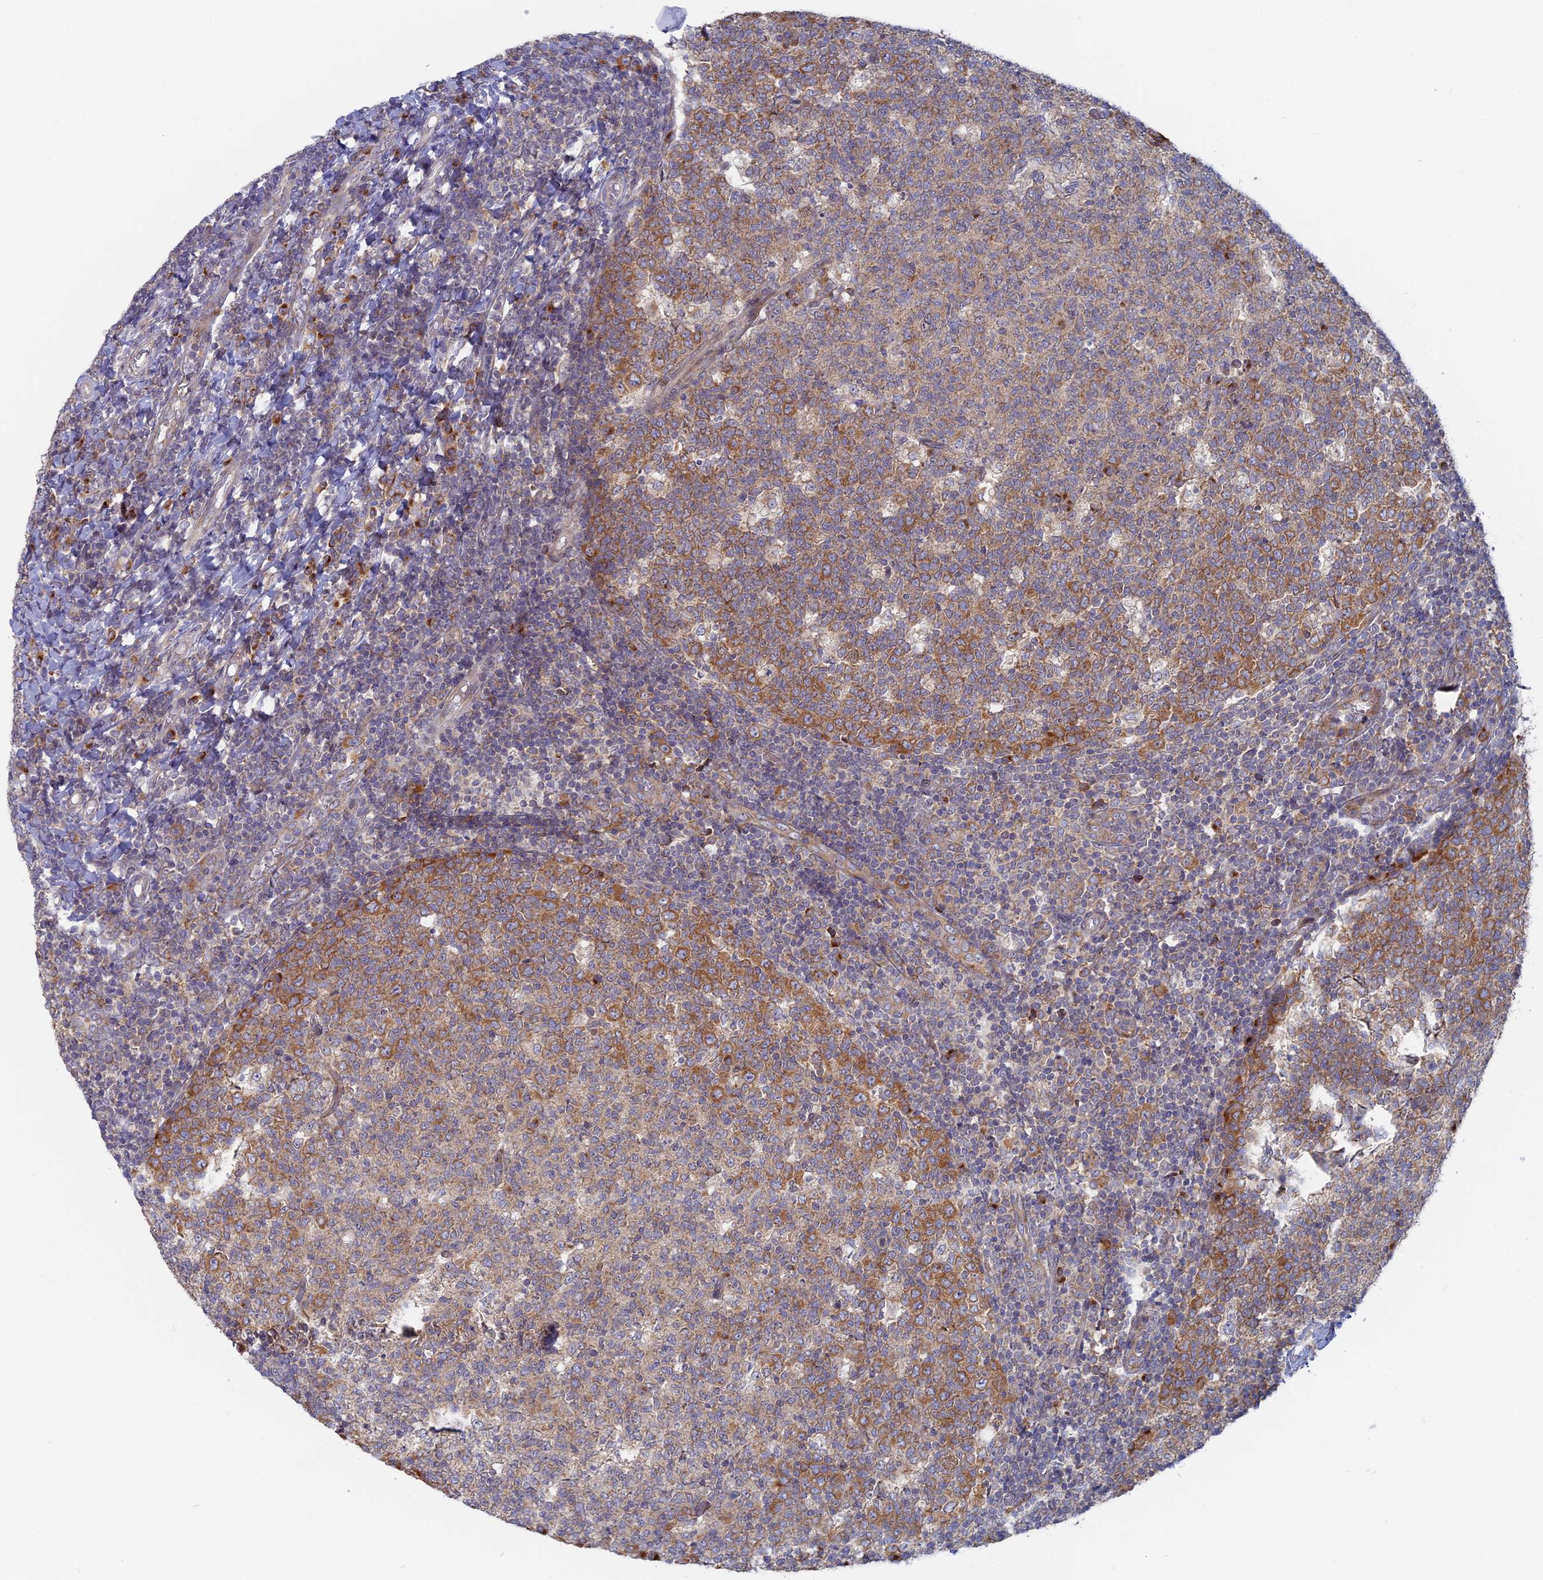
{"staining": {"intensity": "moderate", "quantity": "25%-75%", "location": "cytoplasmic/membranous"}, "tissue": "tonsil", "cell_type": "Germinal center cells", "image_type": "normal", "snomed": [{"axis": "morphology", "description": "Normal tissue, NOS"}, {"axis": "topography", "description": "Tonsil"}], "caption": "About 25%-75% of germinal center cells in benign human tonsil display moderate cytoplasmic/membranous protein staining as visualized by brown immunohistochemical staining.", "gene": "TBC1D30", "patient": {"sex": "female", "age": 19}}